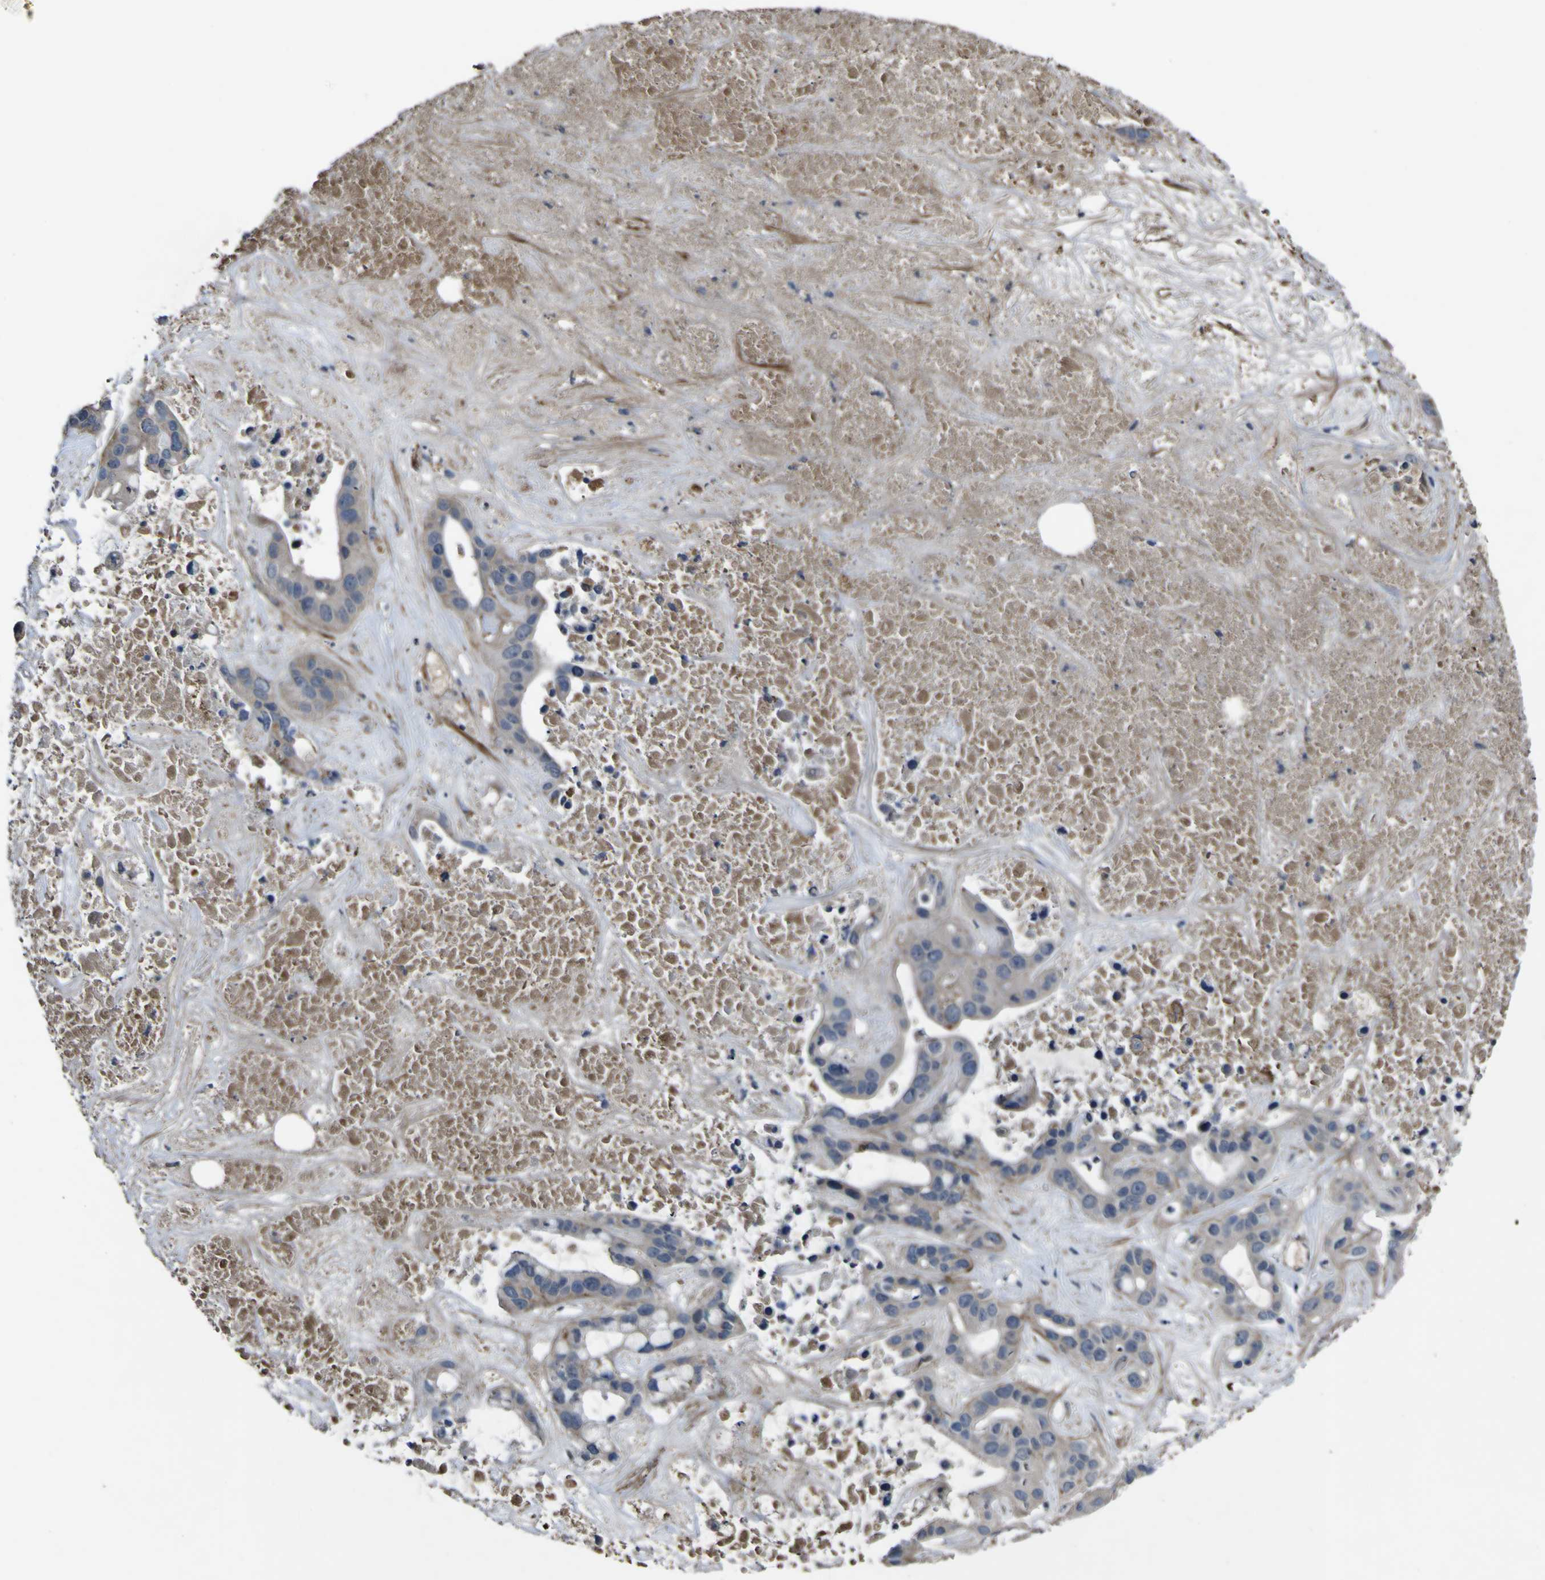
{"staining": {"intensity": "weak", "quantity": "<25%", "location": "cytoplasmic/membranous"}, "tissue": "liver cancer", "cell_type": "Tumor cells", "image_type": "cancer", "snomed": [{"axis": "morphology", "description": "Cholangiocarcinoma"}, {"axis": "topography", "description": "Liver"}], "caption": "The photomicrograph shows no staining of tumor cells in liver cancer.", "gene": "GPLD1", "patient": {"sex": "female", "age": 65}}